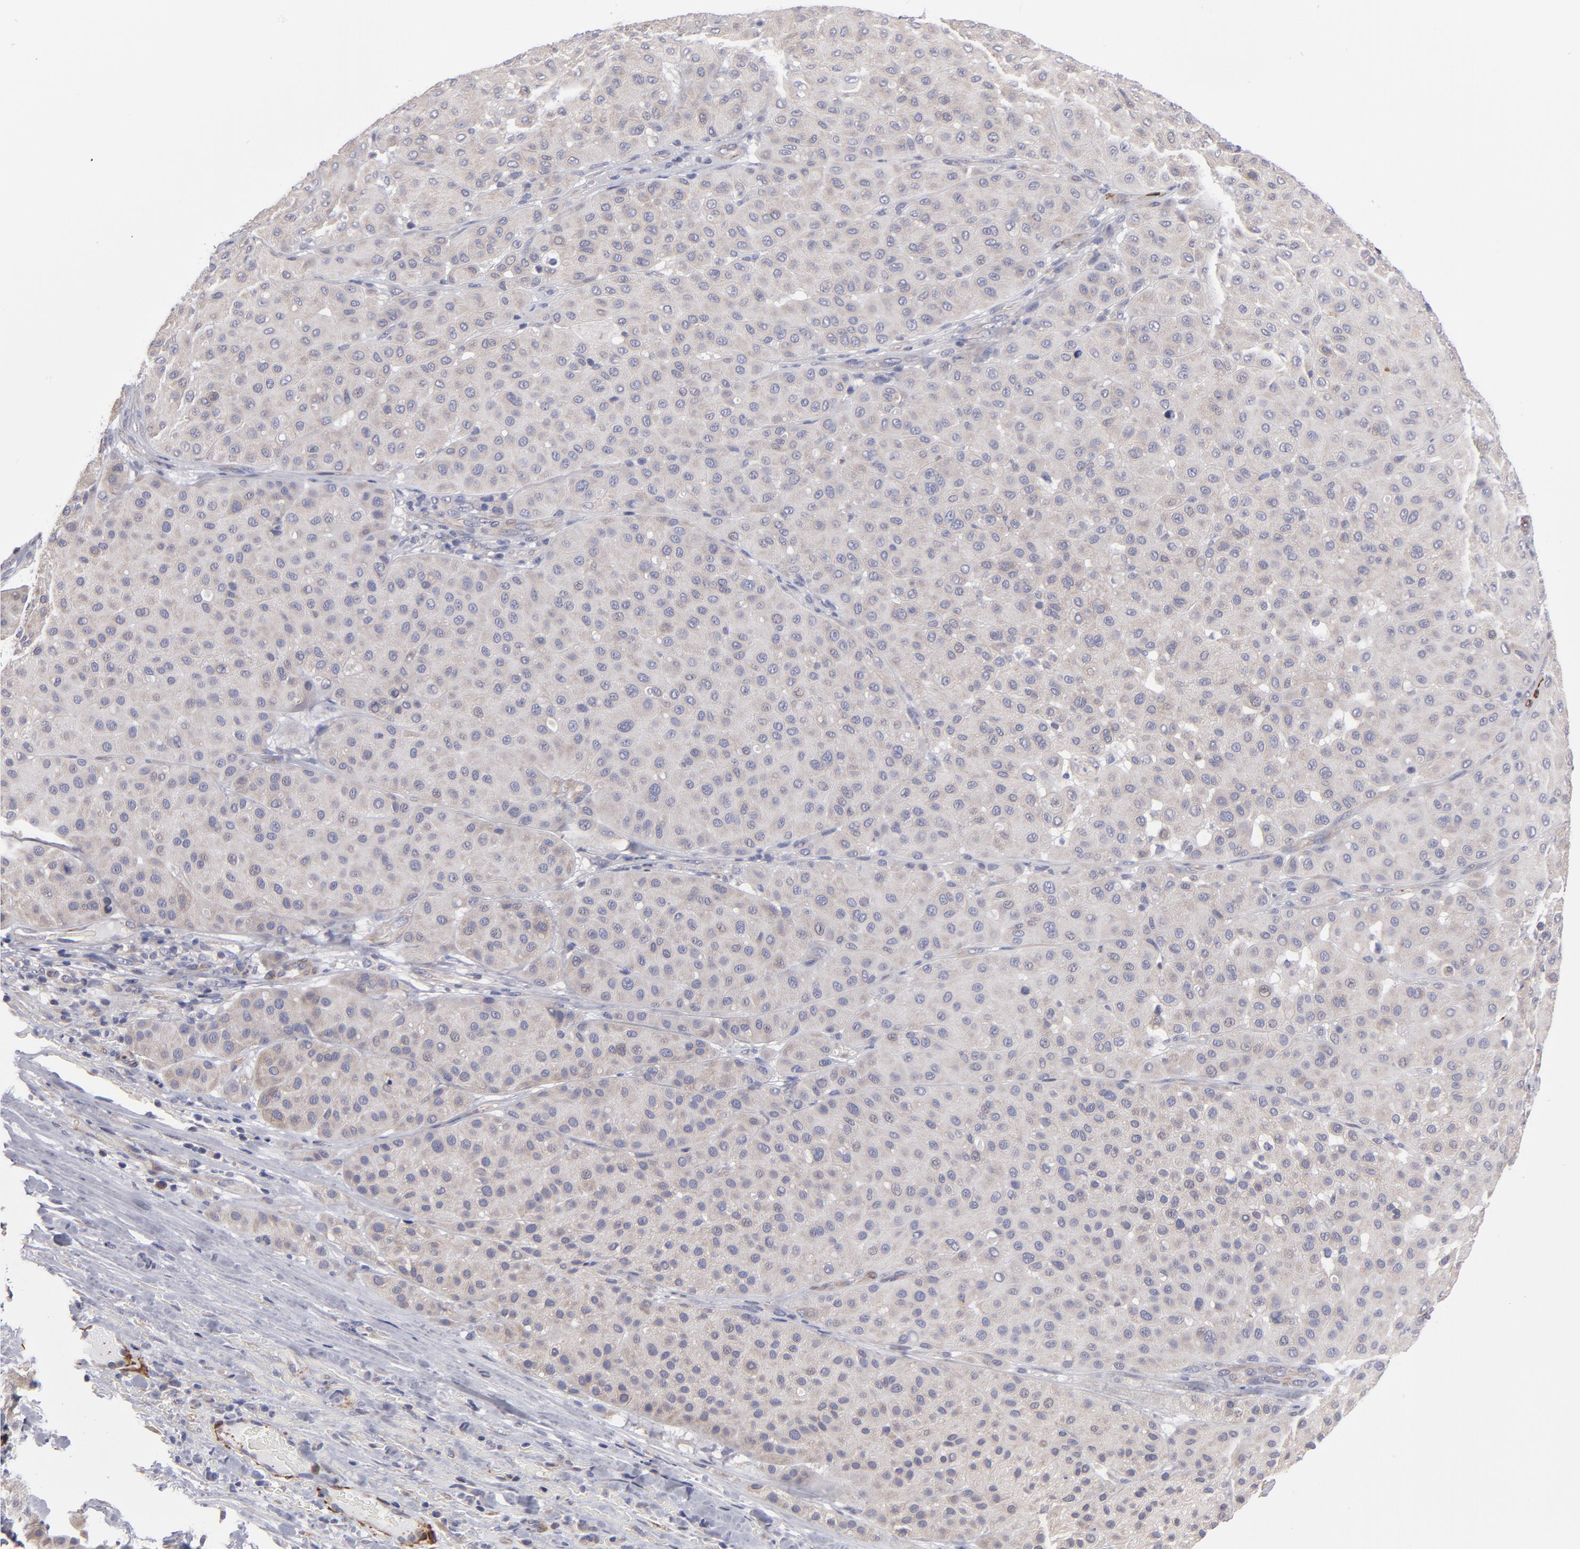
{"staining": {"intensity": "weak", "quantity": ">75%", "location": "cytoplasmic/membranous"}, "tissue": "melanoma", "cell_type": "Tumor cells", "image_type": "cancer", "snomed": [{"axis": "morphology", "description": "Normal tissue, NOS"}, {"axis": "morphology", "description": "Malignant melanoma, Metastatic site"}, {"axis": "topography", "description": "Skin"}], "caption": "Malignant melanoma (metastatic site) stained with a protein marker exhibits weak staining in tumor cells.", "gene": "SLMAP", "patient": {"sex": "male", "age": 41}}